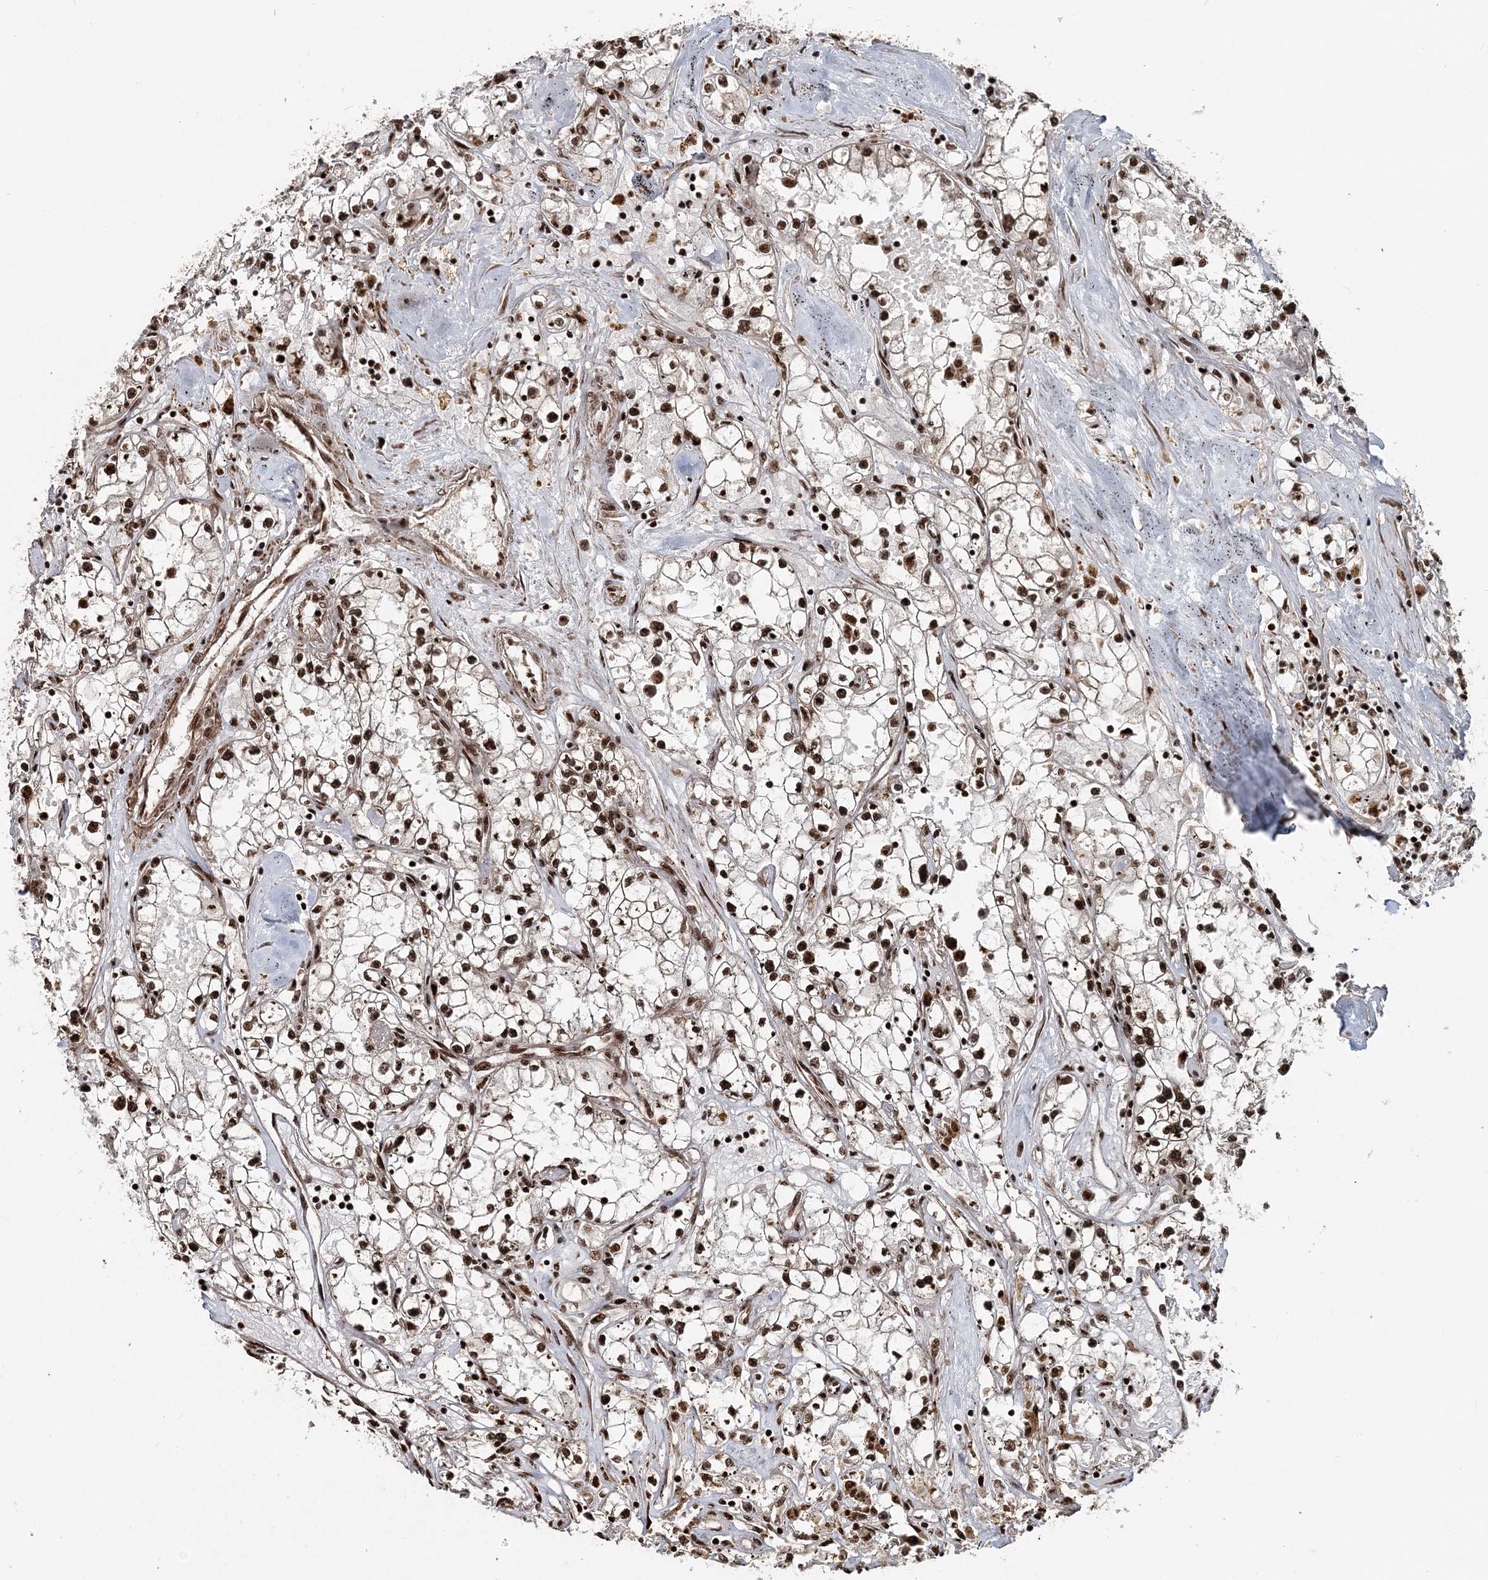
{"staining": {"intensity": "strong", "quantity": ">75%", "location": "nuclear"}, "tissue": "renal cancer", "cell_type": "Tumor cells", "image_type": "cancer", "snomed": [{"axis": "morphology", "description": "Adenocarcinoma, NOS"}, {"axis": "topography", "description": "Kidney"}], "caption": "Adenocarcinoma (renal) stained for a protein demonstrates strong nuclear positivity in tumor cells.", "gene": "EXOSC8", "patient": {"sex": "male", "age": 56}}